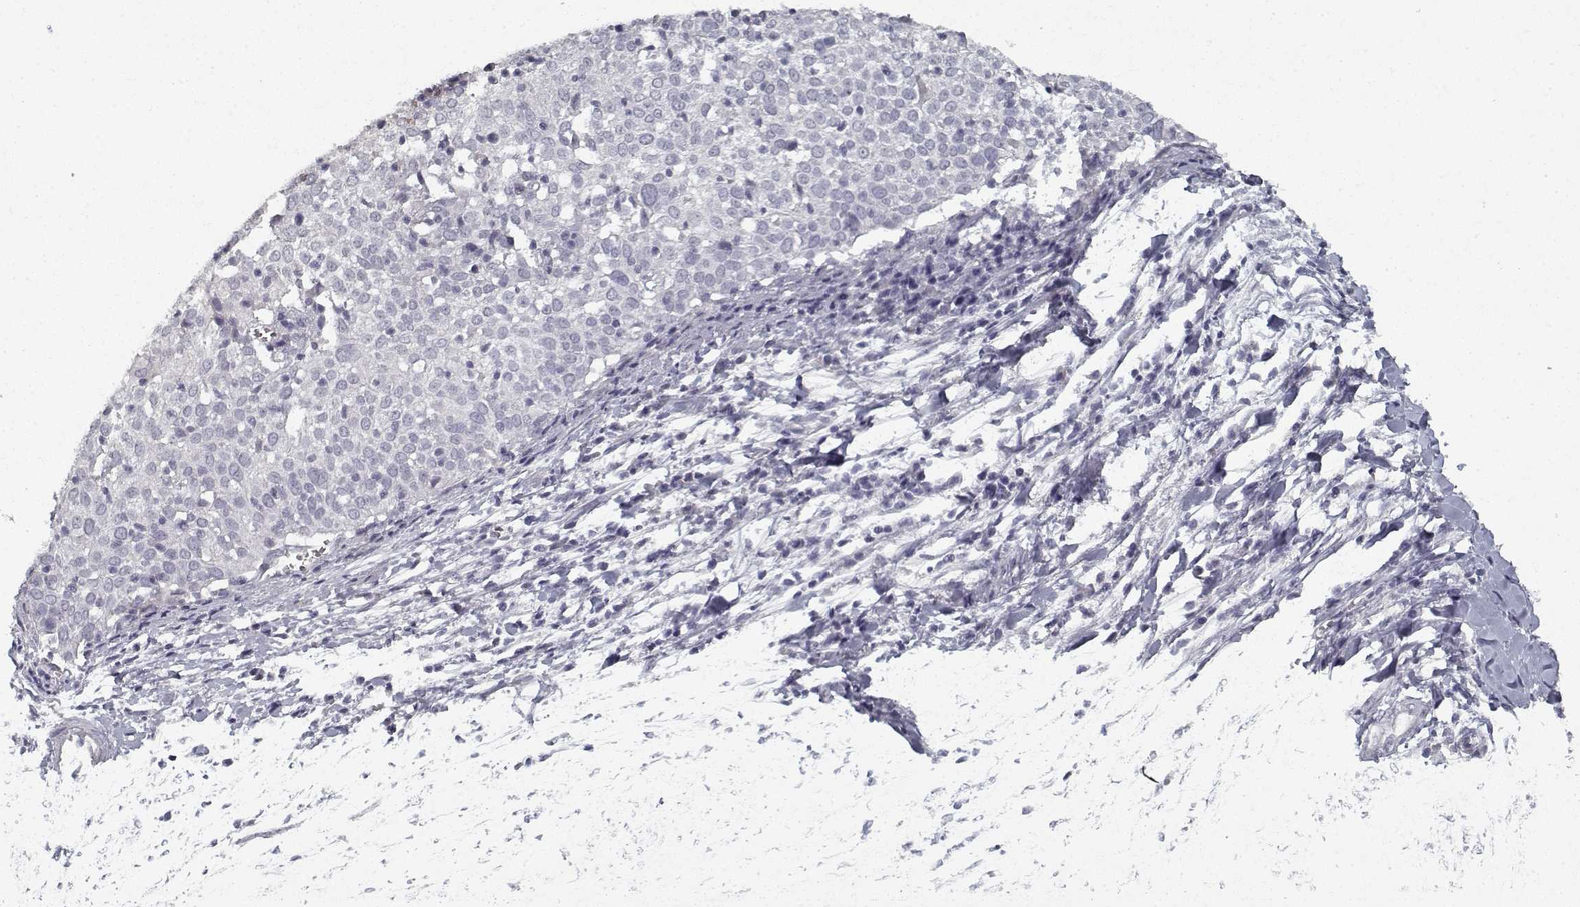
{"staining": {"intensity": "negative", "quantity": "none", "location": "none"}, "tissue": "cervical cancer", "cell_type": "Tumor cells", "image_type": "cancer", "snomed": [{"axis": "morphology", "description": "Squamous cell carcinoma, NOS"}, {"axis": "topography", "description": "Cervix"}], "caption": "The IHC image has no significant staining in tumor cells of squamous cell carcinoma (cervical) tissue.", "gene": "GAD2", "patient": {"sex": "female", "age": 39}}